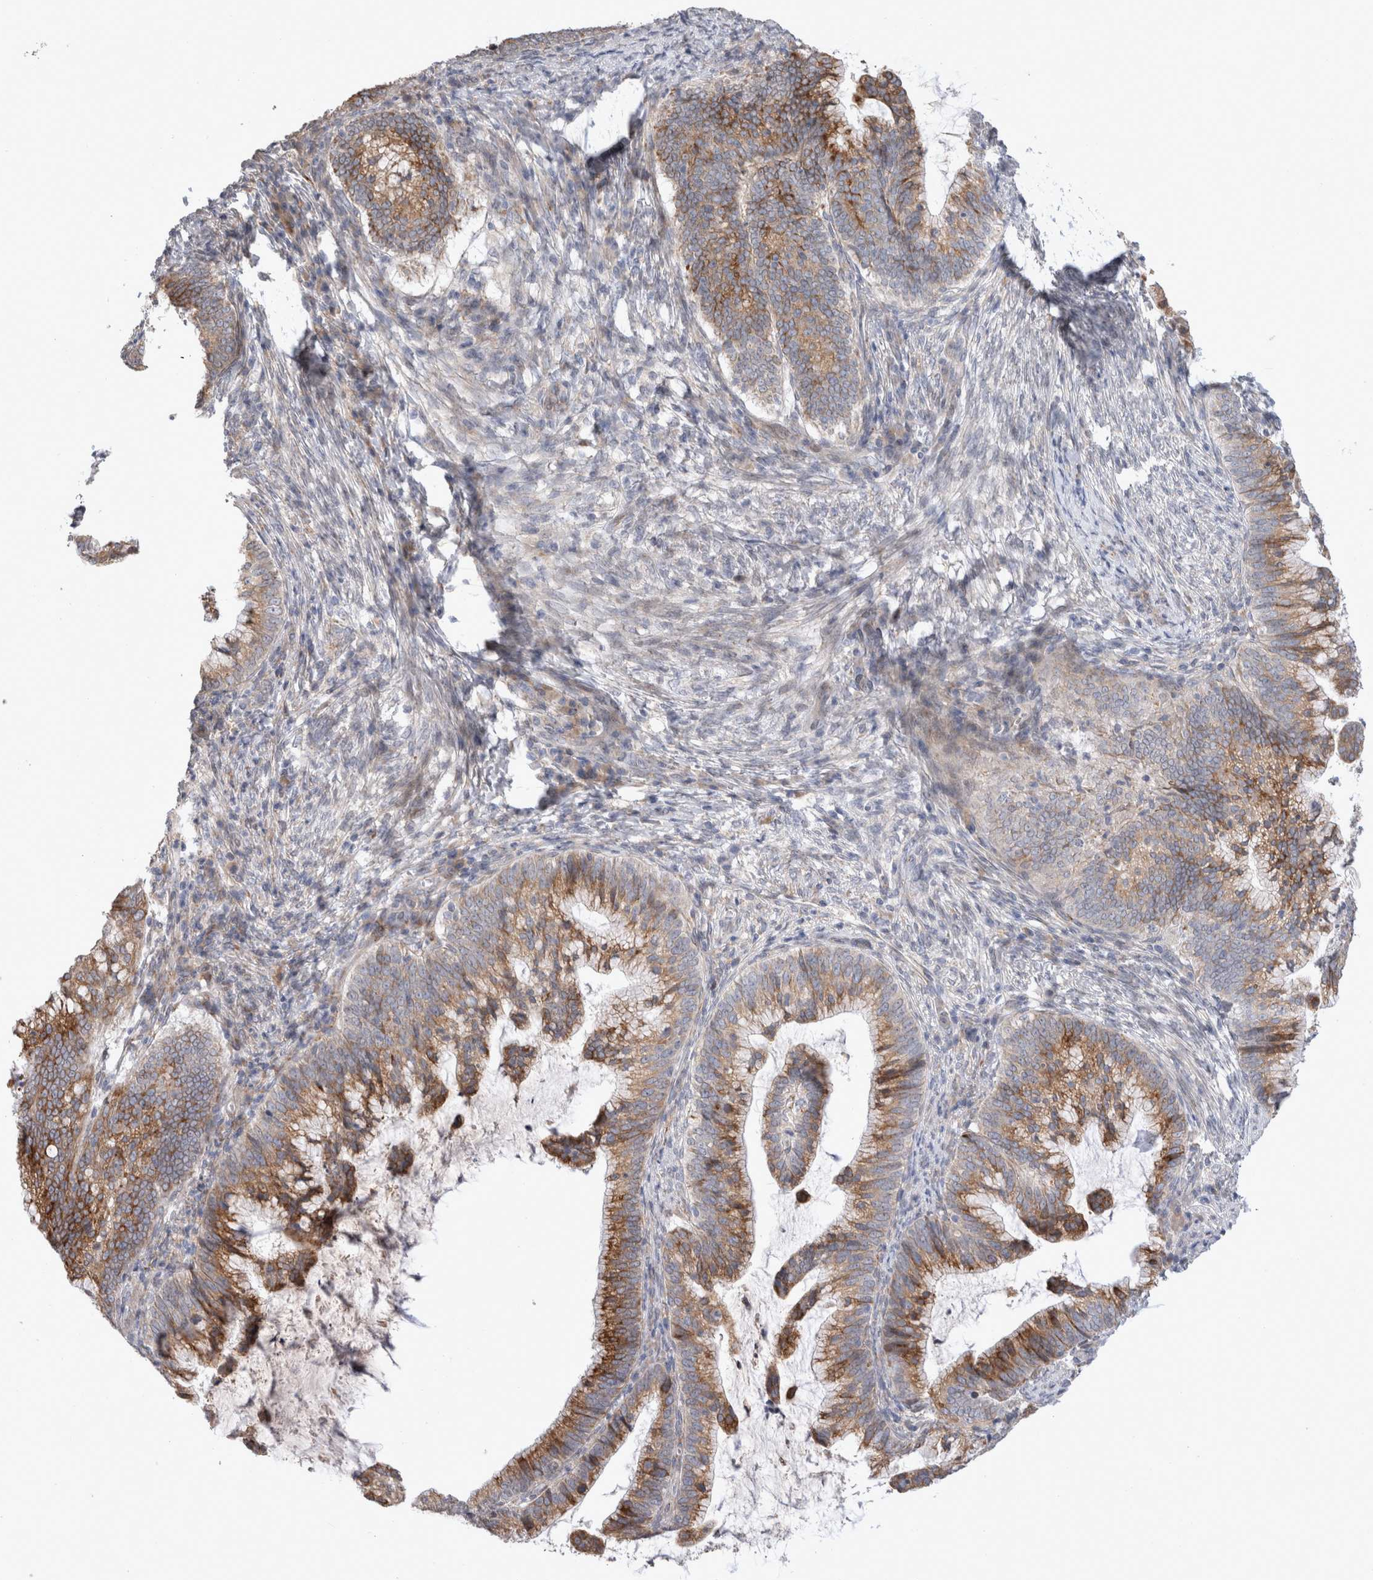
{"staining": {"intensity": "moderate", "quantity": ">75%", "location": "cytoplasmic/membranous"}, "tissue": "cervical cancer", "cell_type": "Tumor cells", "image_type": "cancer", "snomed": [{"axis": "morphology", "description": "Adenocarcinoma, NOS"}, {"axis": "topography", "description": "Cervix"}], "caption": "Moderate cytoplasmic/membranous expression is identified in about >75% of tumor cells in cervical cancer. The protein is shown in brown color, while the nuclei are stained blue.", "gene": "TRMT9B", "patient": {"sex": "female", "age": 36}}